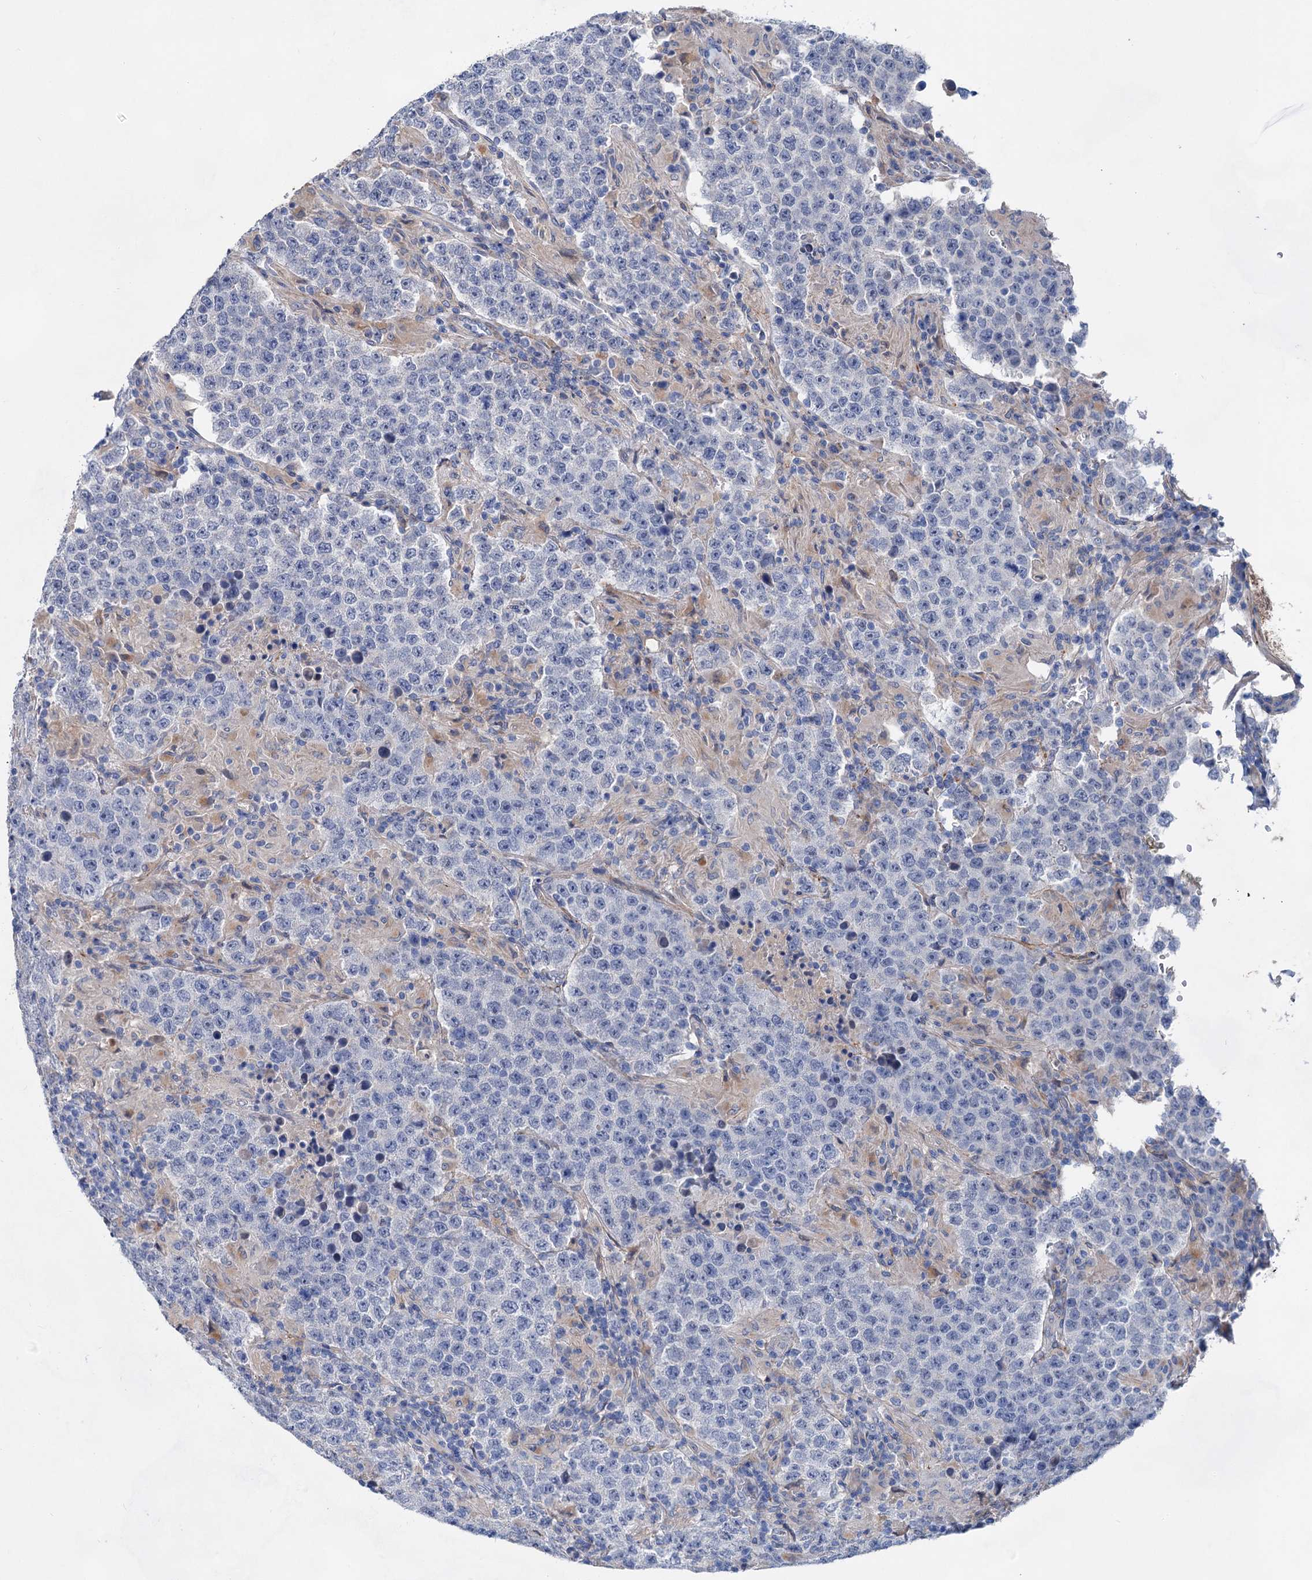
{"staining": {"intensity": "negative", "quantity": "none", "location": "none"}, "tissue": "testis cancer", "cell_type": "Tumor cells", "image_type": "cancer", "snomed": [{"axis": "morphology", "description": "Normal tissue, NOS"}, {"axis": "morphology", "description": "Urothelial carcinoma, High grade"}, {"axis": "morphology", "description": "Seminoma, NOS"}, {"axis": "morphology", "description": "Carcinoma, Embryonal, NOS"}, {"axis": "topography", "description": "Urinary bladder"}, {"axis": "topography", "description": "Testis"}], "caption": "Immunohistochemistry (IHC) of testis cancer shows no expression in tumor cells.", "gene": "GPR155", "patient": {"sex": "male", "age": 41}}